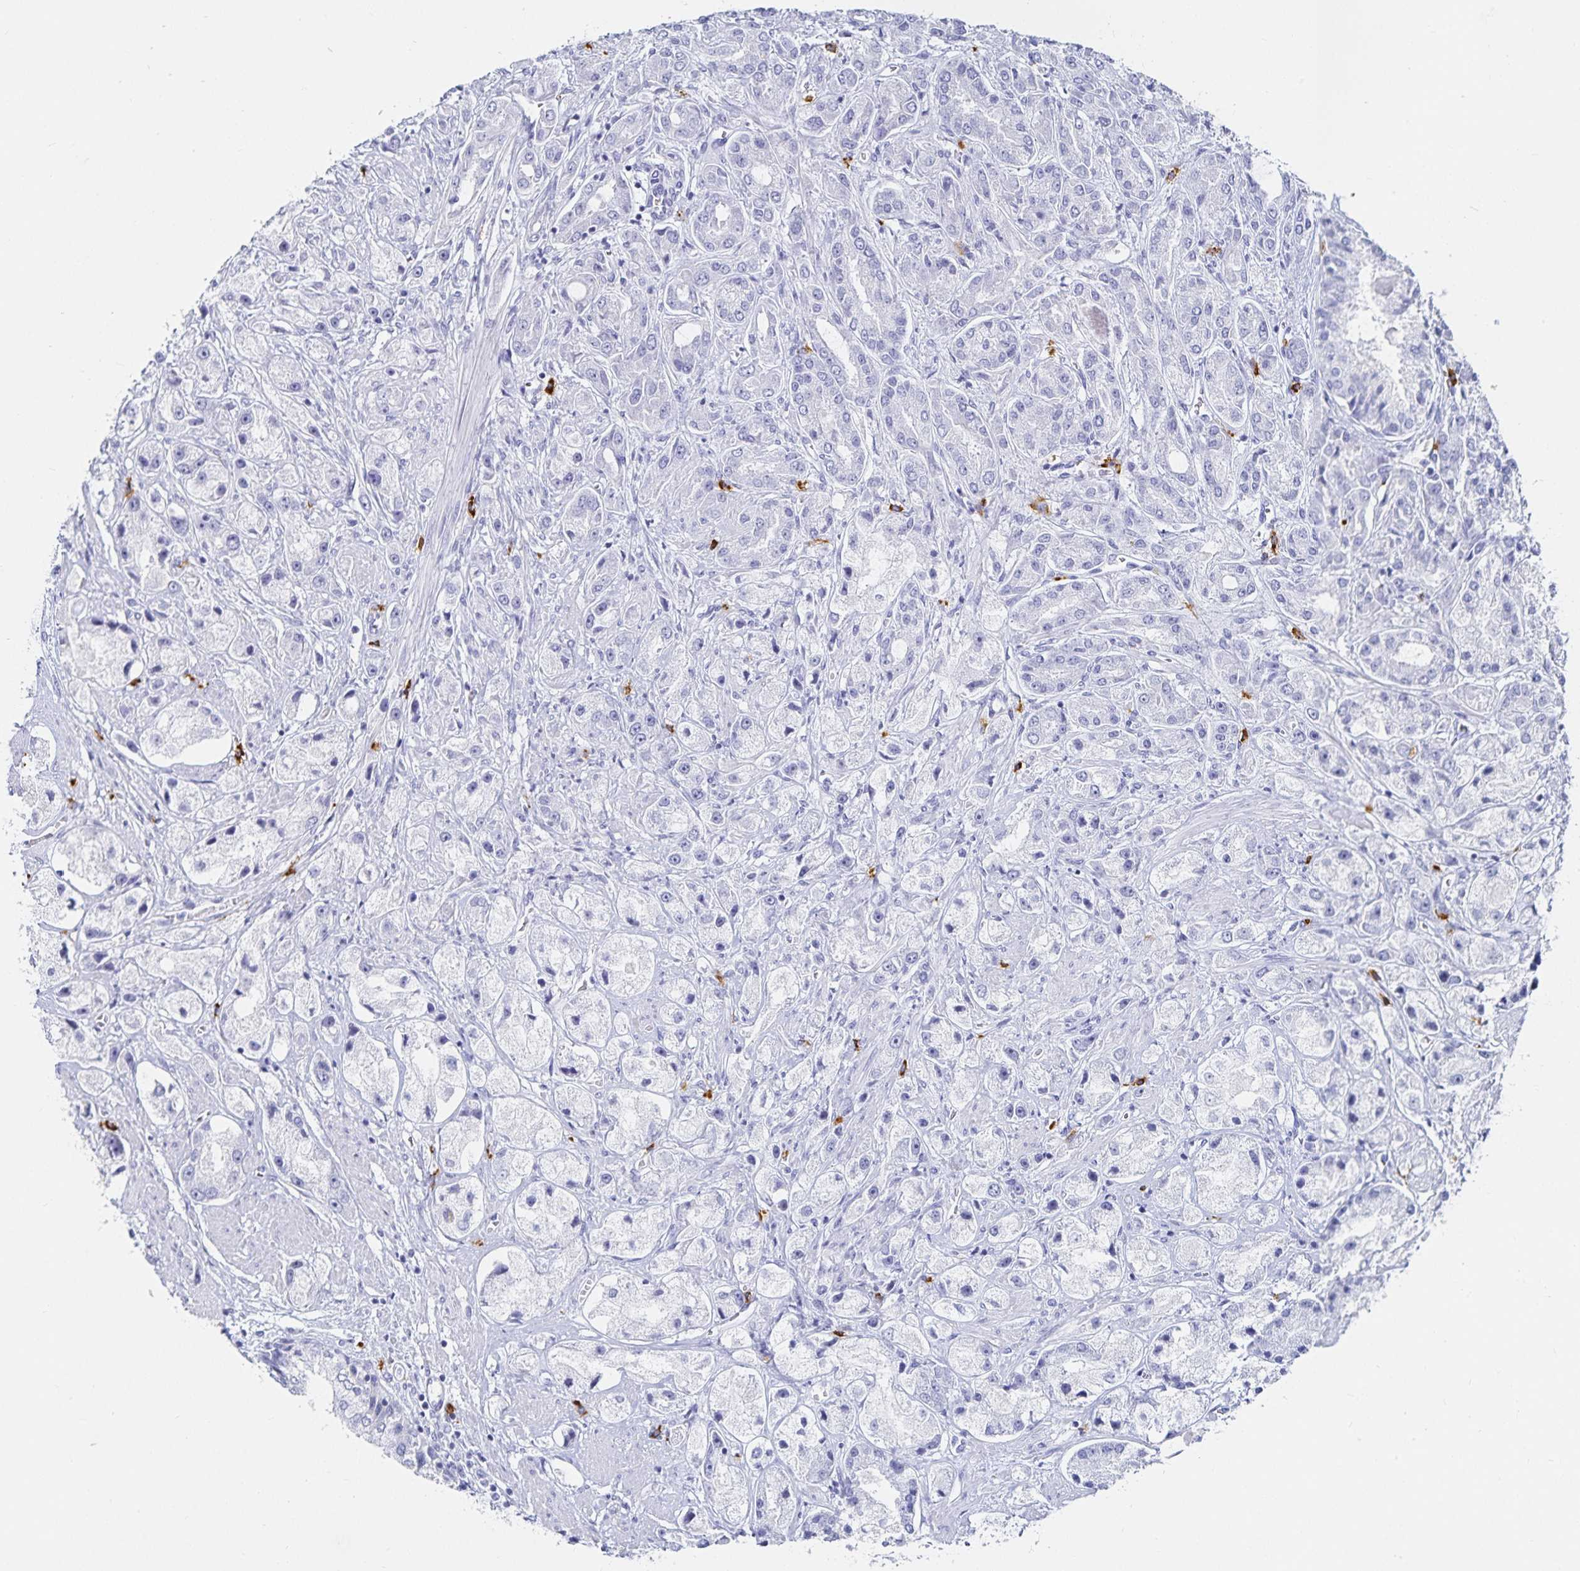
{"staining": {"intensity": "negative", "quantity": "none", "location": "none"}, "tissue": "prostate cancer", "cell_type": "Tumor cells", "image_type": "cancer", "snomed": [{"axis": "morphology", "description": "Adenocarcinoma, High grade"}, {"axis": "topography", "description": "Prostate"}], "caption": "Immunohistochemistry histopathology image of prostate cancer stained for a protein (brown), which reveals no staining in tumor cells.", "gene": "TNIP1", "patient": {"sex": "male", "age": 67}}